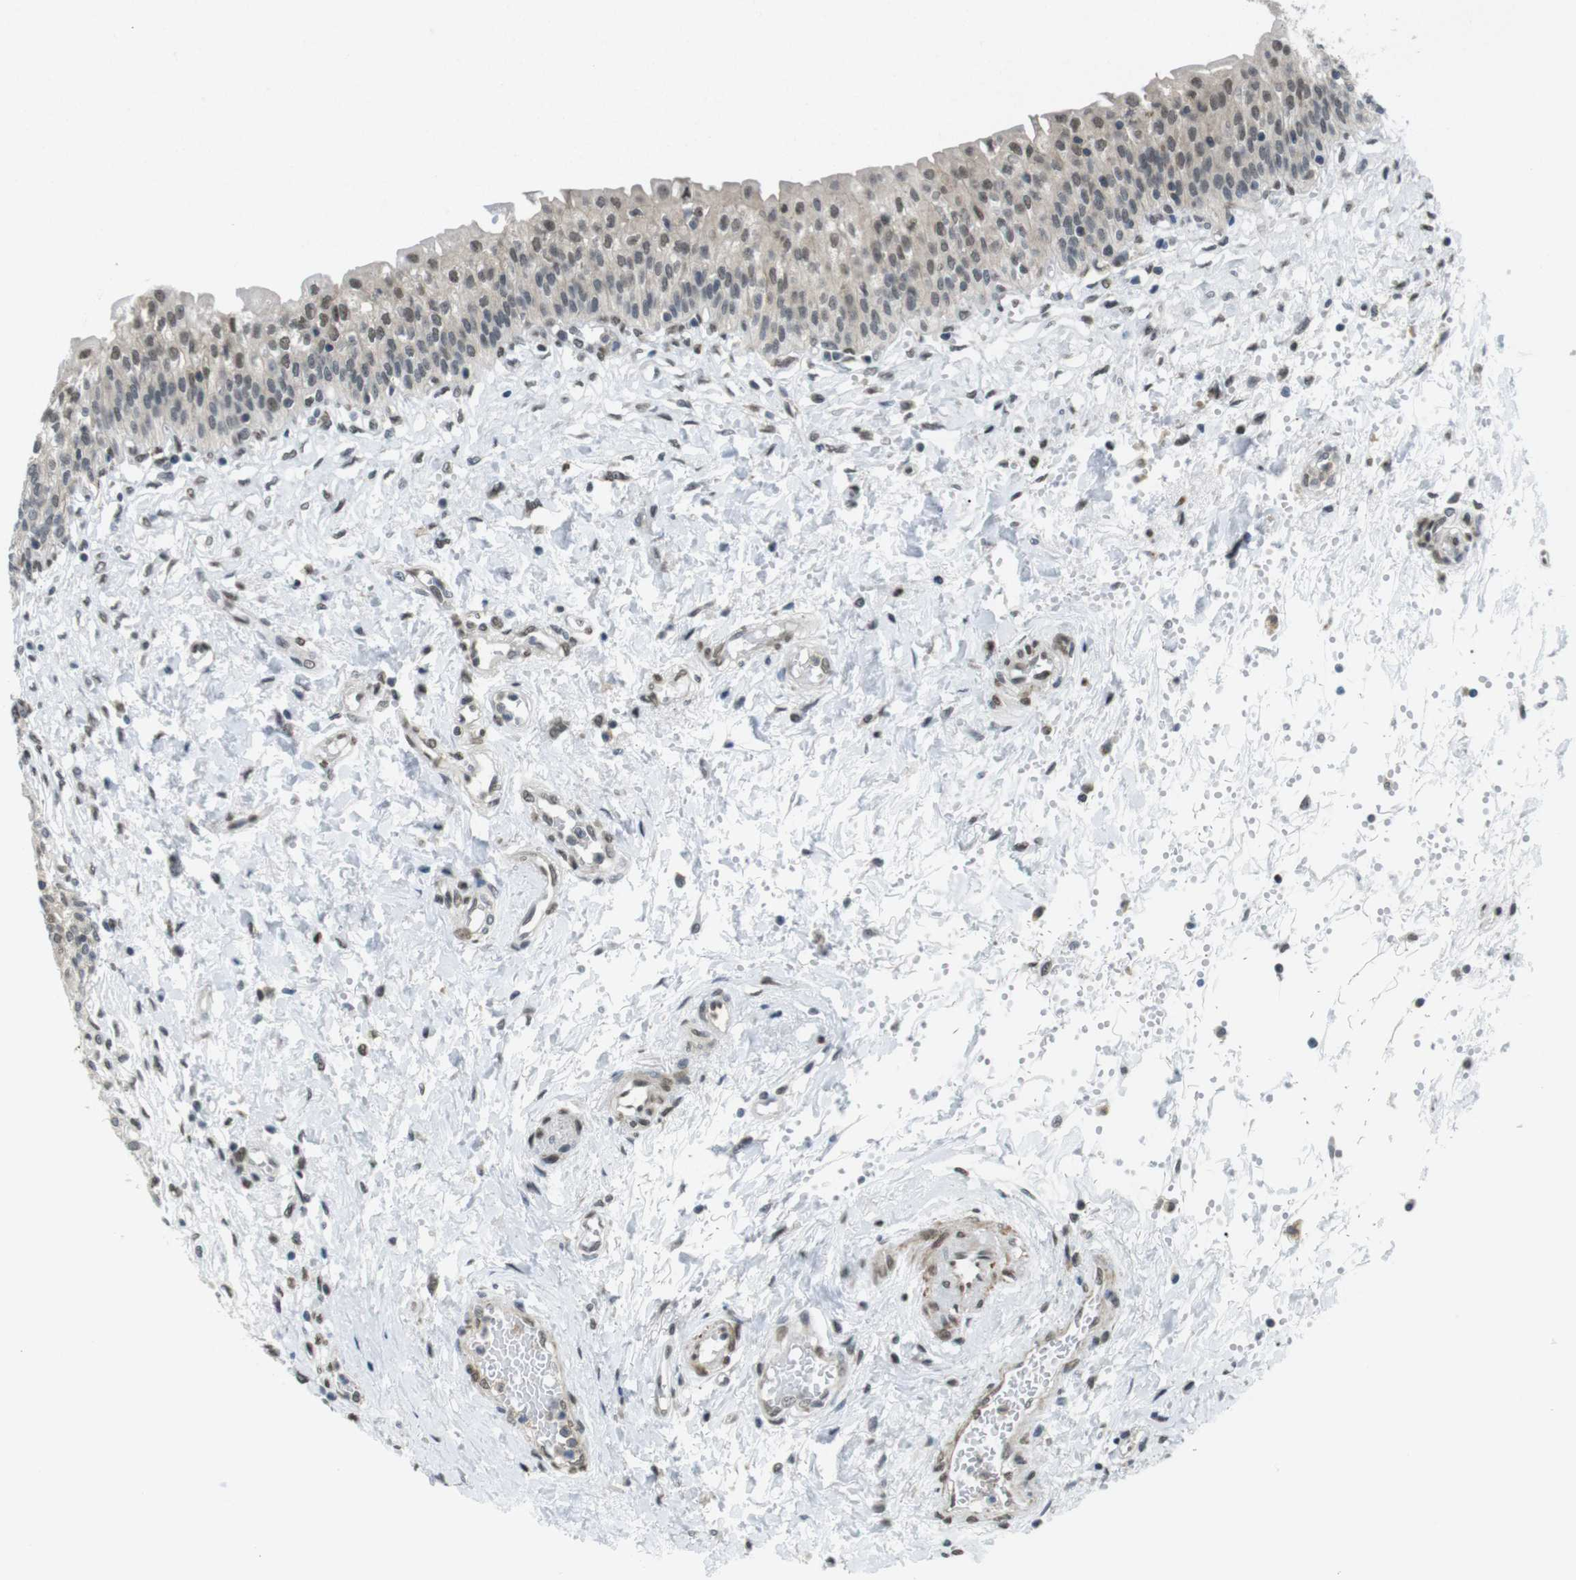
{"staining": {"intensity": "moderate", "quantity": ">75%", "location": "cytoplasmic/membranous,nuclear"}, "tissue": "urinary bladder", "cell_type": "Urothelial cells", "image_type": "normal", "snomed": [{"axis": "morphology", "description": "Normal tissue, NOS"}, {"axis": "topography", "description": "Urinary bladder"}], "caption": "Immunohistochemical staining of benign human urinary bladder shows moderate cytoplasmic/membranous,nuclear protein expression in about >75% of urothelial cells.", "gene": "USP7", "patient": {"sex": "male", "age": 55}}